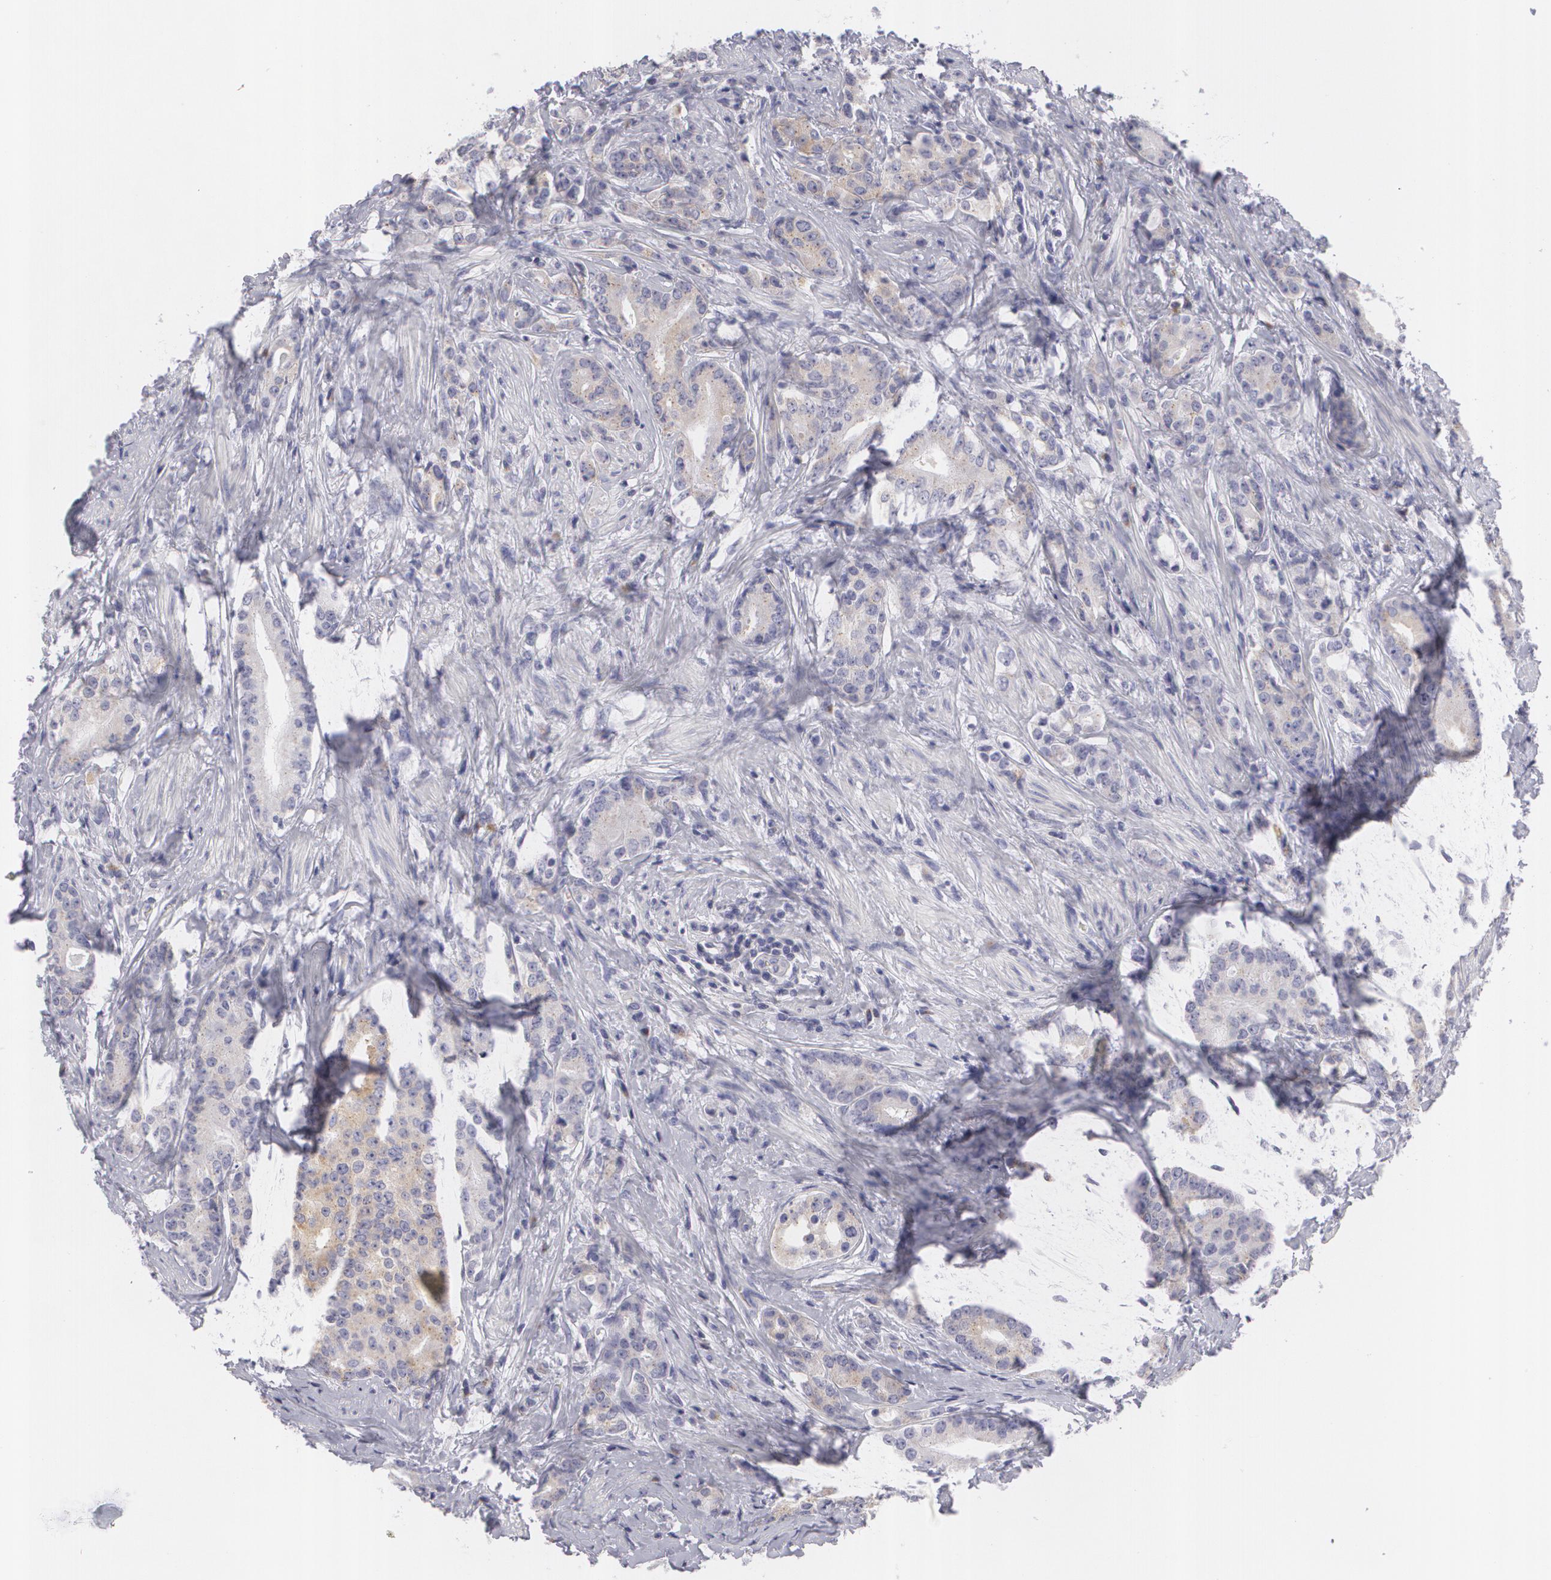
{"staining": {"intensity": "weak", "quantity": ">75%", "location": "cytoplasmic/membranous"}, "tissue": "prostate cancer", "cell_type": "Tumor cells", "image_type": "cancer", "snomed": [{"axis": "morphology", "description": "Adenocarcinoma, Medium grade"}, {"axis": "topography", "description": "Prostate"}], "caption": "Protein expression analysis of human prostate cancer reveals weak cytoplasmic/membranous staining in about >75% of tumor cells. The protein of interest is stained brown, and the nuclei are stained in blue (DAB IHC with brightfield microscopy, high magnification).", "gene": "MBNL3", "patient": {"sex": "male", "age": 59}}